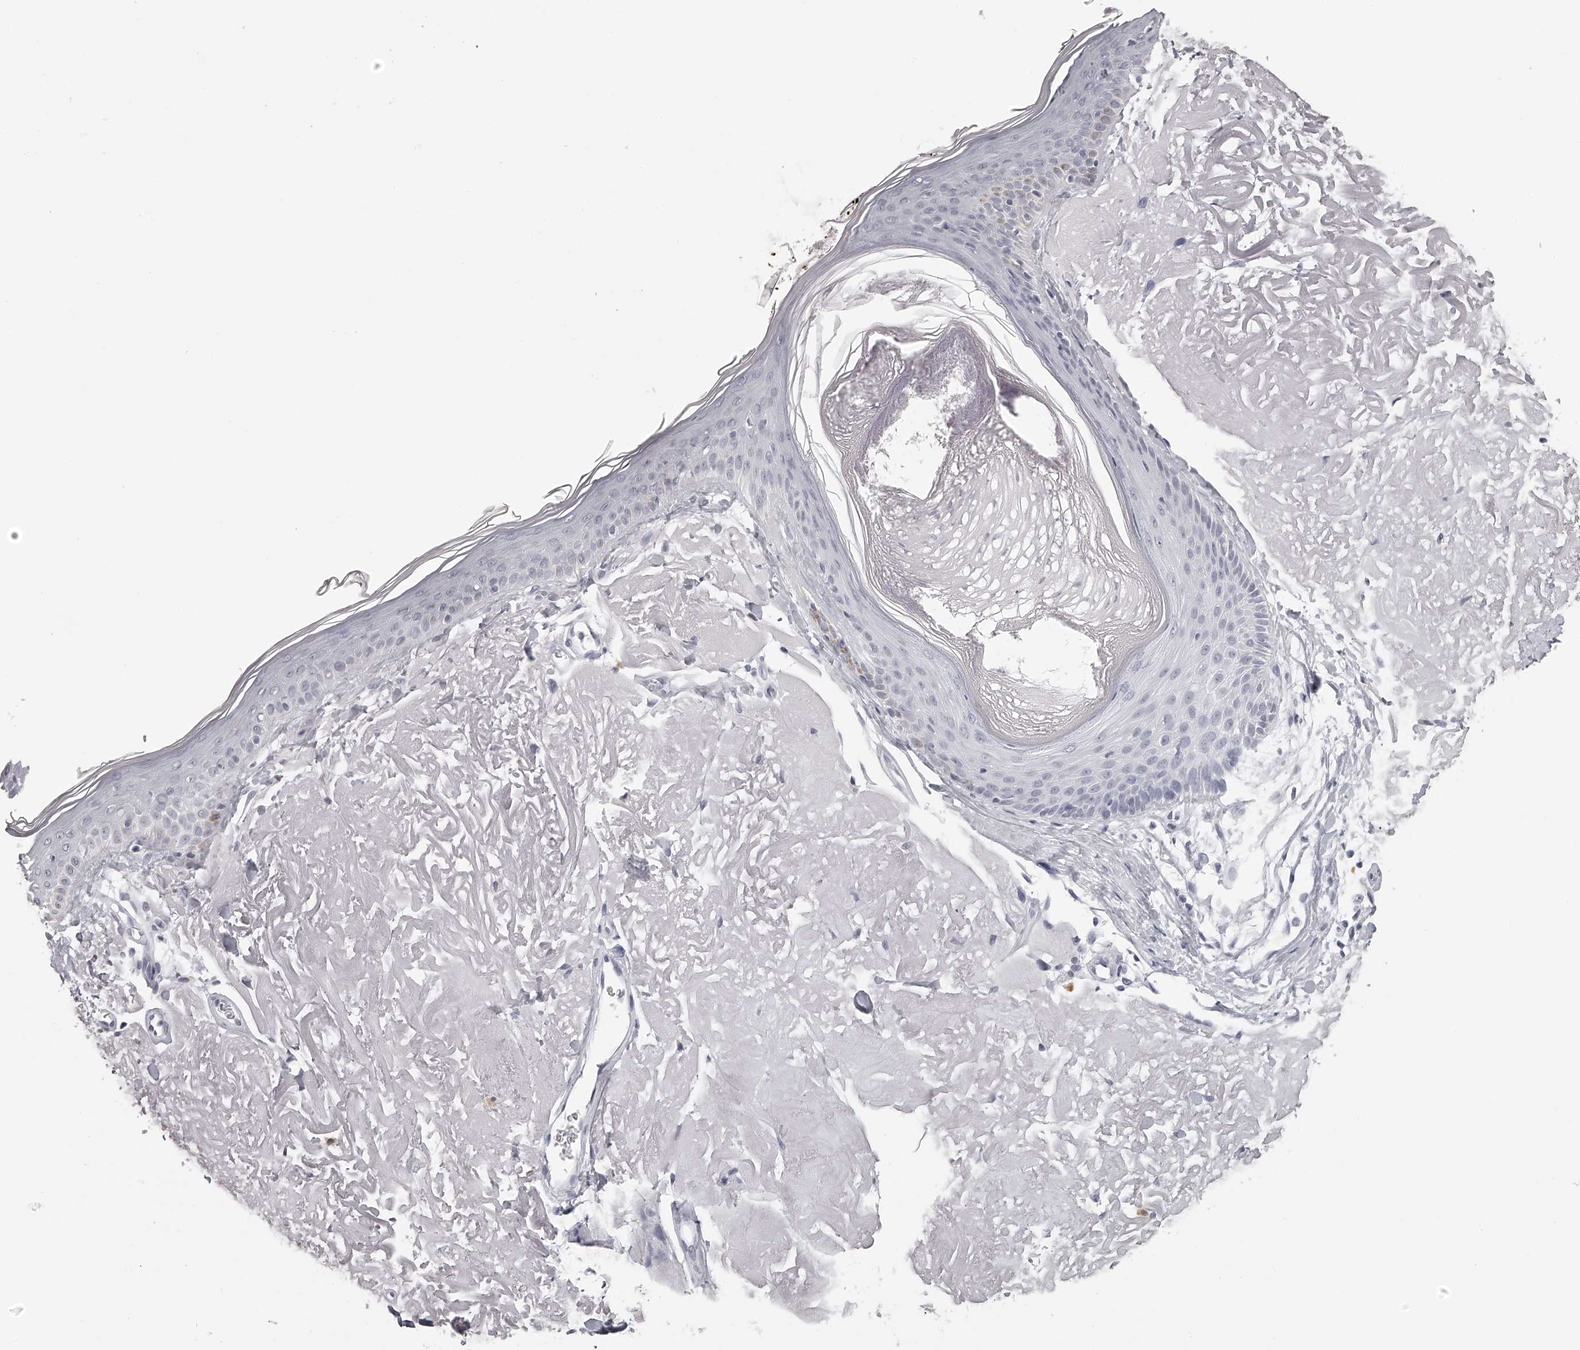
{"staining": {"intensity": "negative", "quantity": "none", "location": "none"}, "tissue": "skin", "cell_type": "Fibroblasts", "image_type": "normal", "snomed": [{"axis": "morphology", "description": "Normal tissue, NOS"}, {"axis": "topography", "description": "Skin"}, {"axis": "topography", "description": "Skeletal muscle"}], "caption": "An immunohistochemistry histopathology image of benign skin is shown. There is no staining in fibroblasts of skin.", "gene": "SEC11C", "patient": {"sex": "male", "age": 83}}